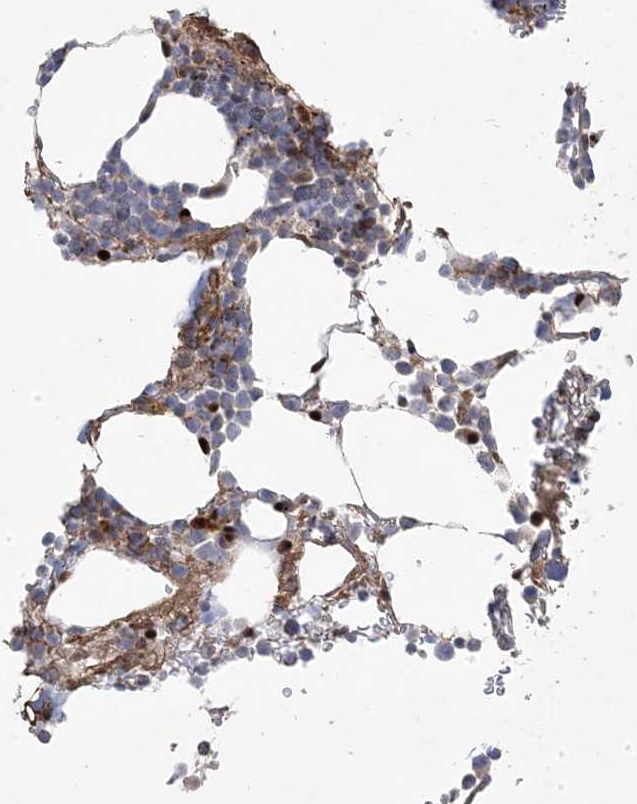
{"staining": {"intensity": "moderate", "quantity": "25%-75%", "location": "cytoplasmic/membranous"}, "tissue": "bone marrow", "cell_type": "Hematopoietic cells", "image_type": "normal", "snomed": [{"axis": "morphology", "description": "Normal tissue, NOS"}, {"axis": "topography", "description": "Bone marrow"}], "caption": "The immunohistochemical stain highlights moderate cytoplasmic/membranous positivity in hematopoietic cells of unremarkable bone marrow.", "gene": "PPOX", "patient": {"sex": "male"}}